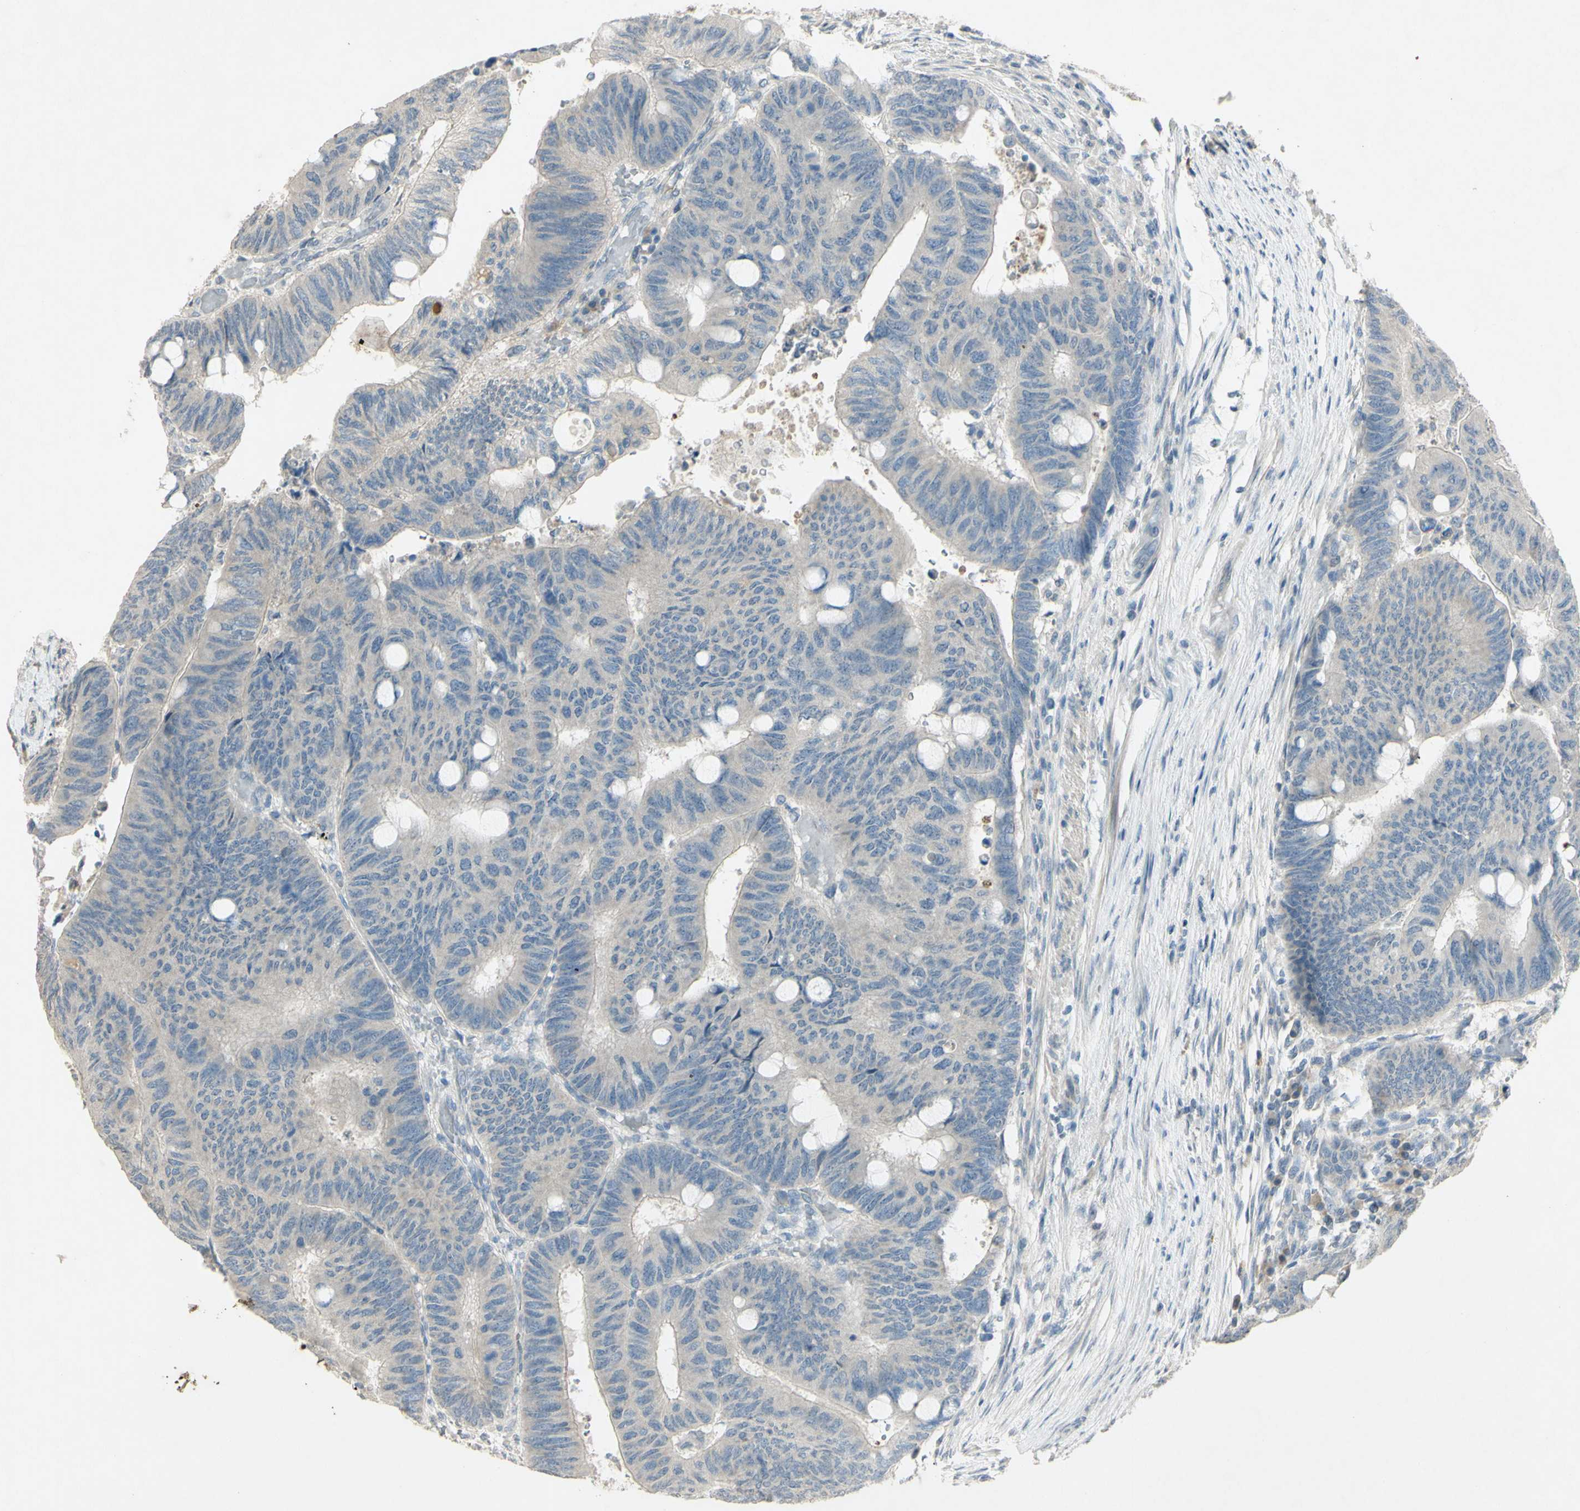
{"staining": {"intensity": "negative", "quantity": "none", "location": "none"}, "tissue": "colorectal cancer", "cell_type": "Tumor cells", "image_type": "cancer", "snomed": [{"axis": "morphology", "description": "Normal tissue, NOS"}, {"axis": "morphology", "description": "Adenocarcinoma, NOS"}, {"axis": "topography", "description": "Rectum"}, {"axis": "topography", "description": "Peripheral nerve tissue"}], "caption": "Tumor cells are negative for protein expression in human adenocarcinoma (colorectal).", "gene": "TIMM21", "patient": {"sex": "male", "age": 92}}